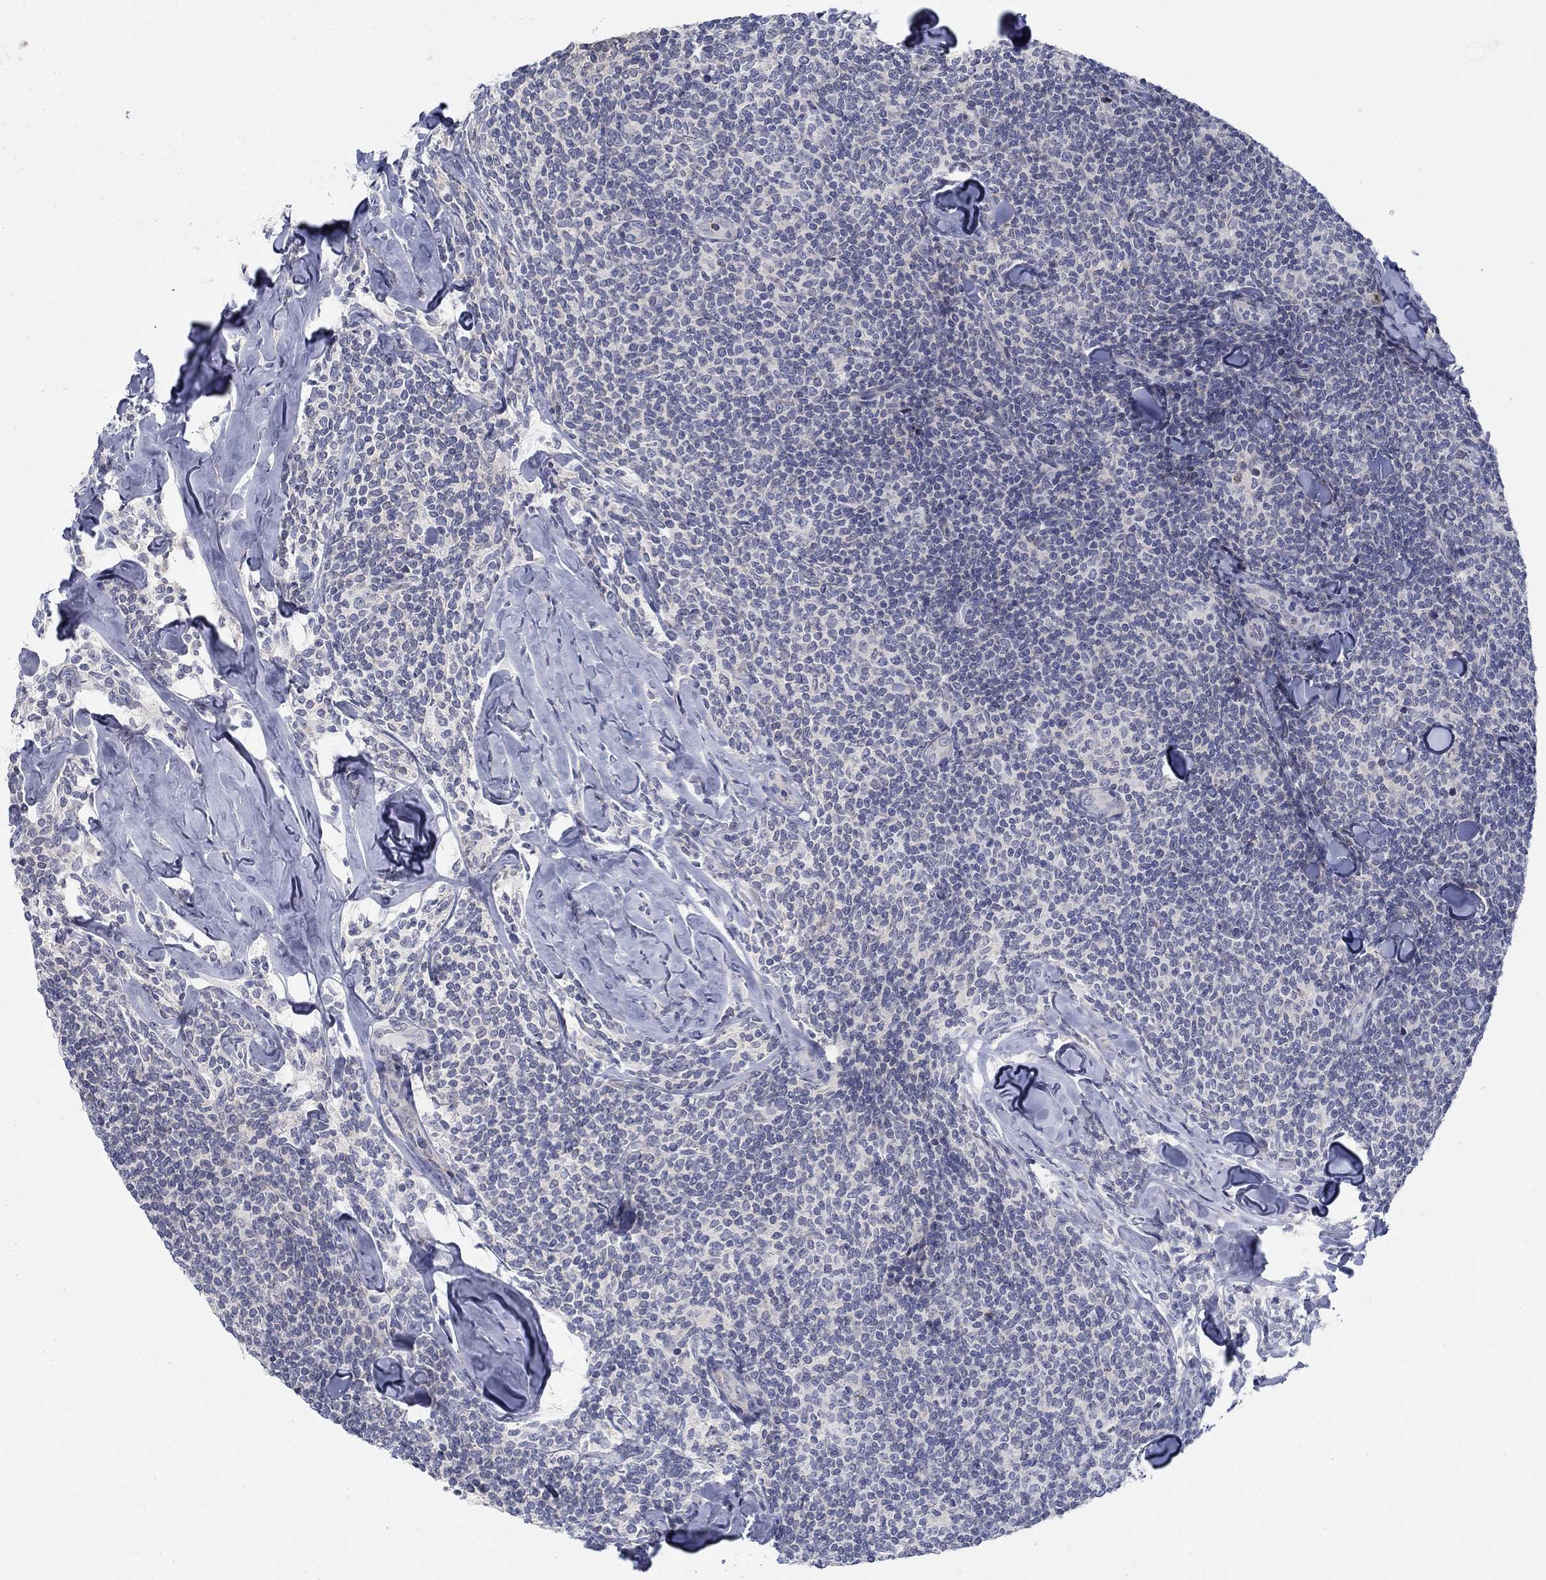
{"staining": {"intensity": "negative", "quantity": "none", "location": "none"}, "tissue": "lymphoma", "cell_type": "Tumor cells", "image_type": "cancer", "snomed": [{"axis": "morphology", "description": "Malignant lymphoma, non-Hodgkin's type, Low grade"}, {"axis": "topography", "description": "Lymph node"}], "caption": "Image shows no protein staining in tumor cells of malignant lymphoma, non-Hodgkin's type (low-grade) tissue.", "gene": "ANO7", "patient": {"sex": "female", "age": 56}}